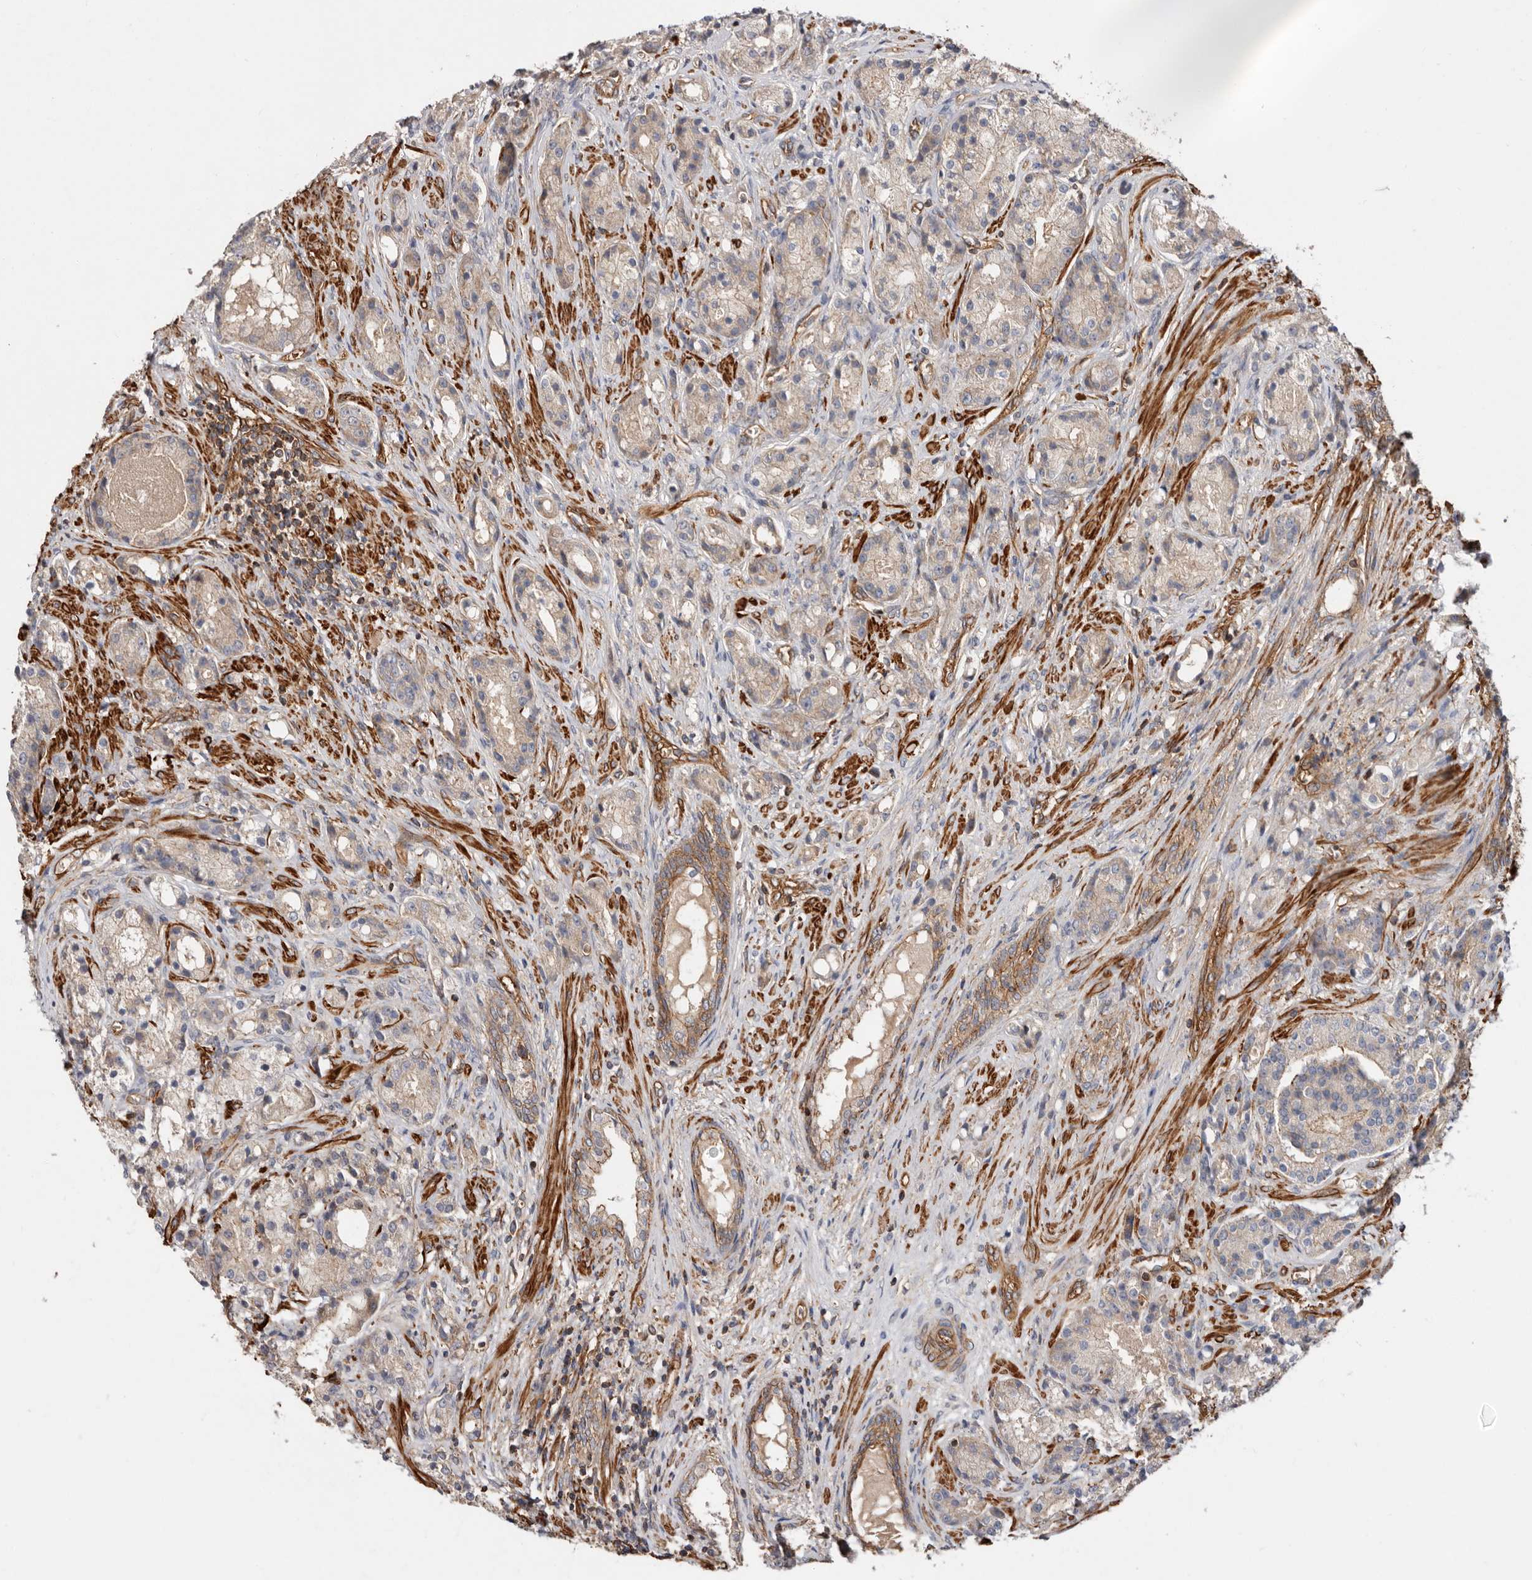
{"staining": {"intensity": "moderate", "quantity": "25%-75%", "location": "cytoplasmic/membranous"}, "tissue": "prostate cancer", "cell_type": "Tumor cells", "image_type": "cancer", "snomed": [{"axis": "morphology", "description": "Adenocarcinoma, High grade"}, {"axis": "topography", "description": "Prostate"}], "caption": "Prostate cancer (adenocarcinoma (high-grade)) stained for a protein exhibits moderate cytoplasmic/membranous positivity in tumor cells.", "gene": "TMC7", "patient": {"sex": "male", "age": 60}}